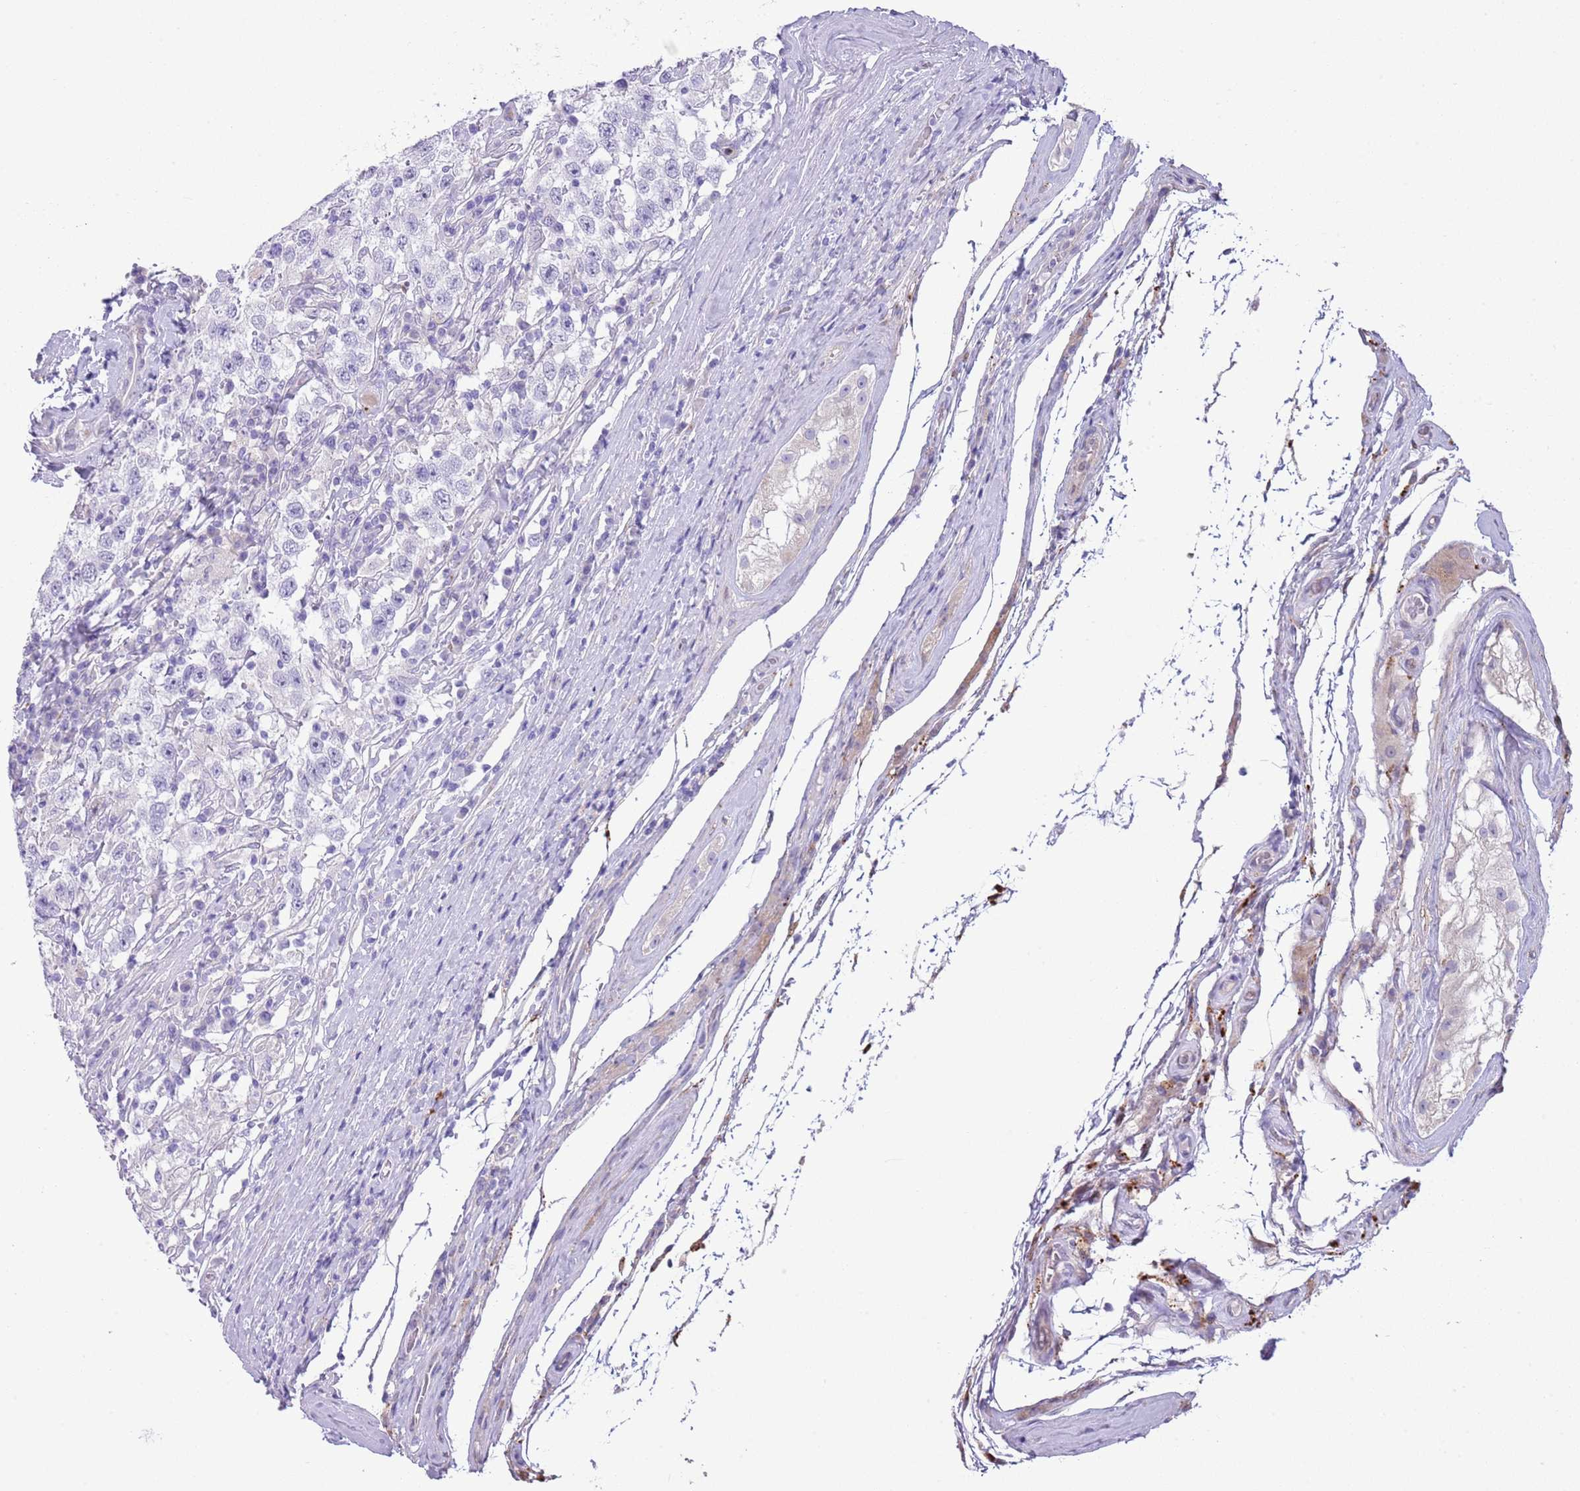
{"staining": {"intensity": "negative", "quantity": "none", "location": "none"}, "tissue": "testis cancer", "cell_type": "Tumor cells", "image_type": "cancer", "snomed": [{"axis": "morphology", "description": "Seminoma, NOS"}, {"axis": "topography", "description": "Testis"}], "caption": "Immunohistochemistry (IHC) image of human seminoma (testis) stained for a protein (brown), which reveals no expression in tumor cells.", "gene": "ABHD17C", "patient": {"sex": "male", "age": 41}}